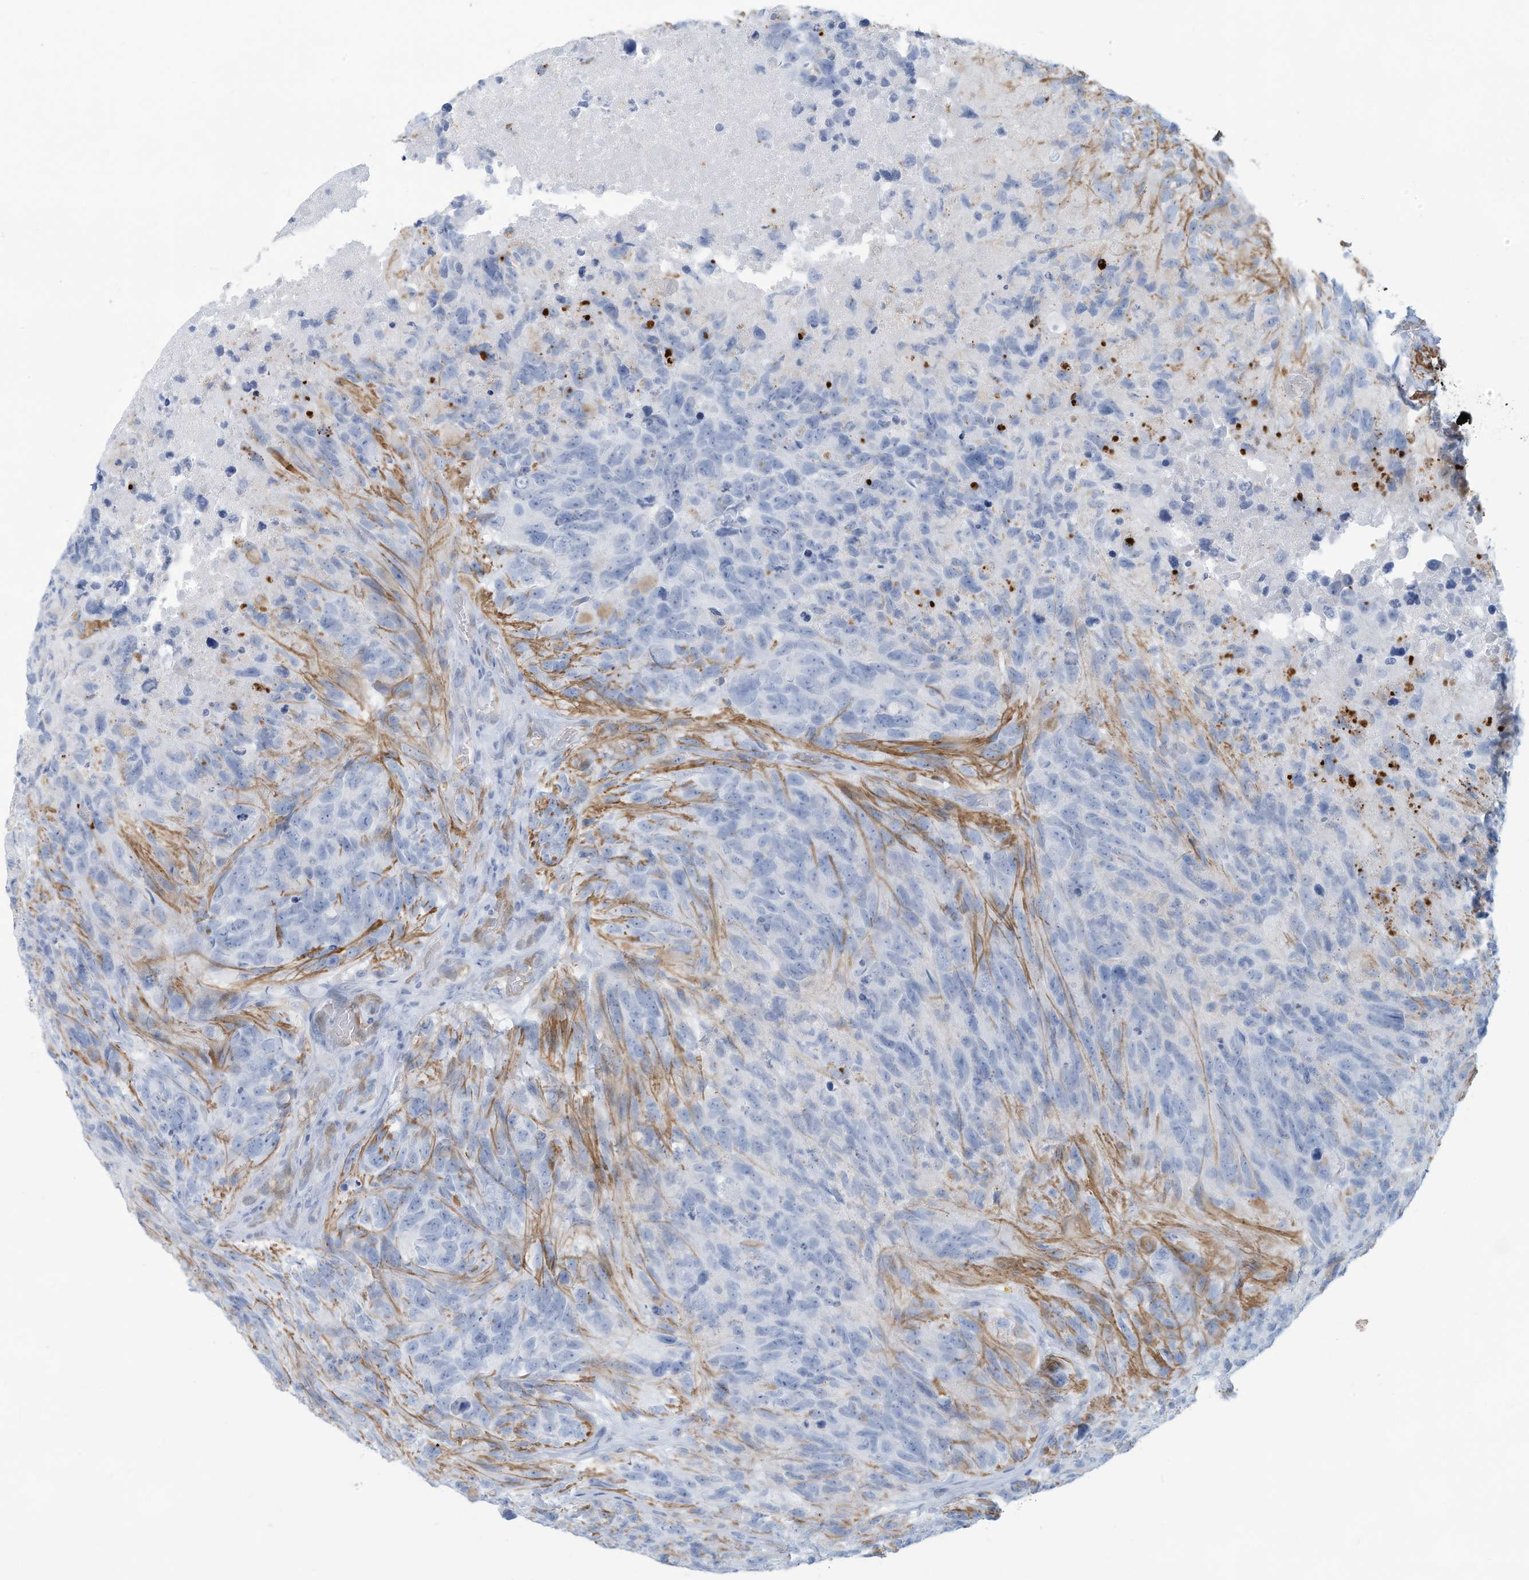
{"staining": {"intensity": "negative", "quantity": "none", "location": "none"}, "tissue": "glioma", "cell_type": "Tumor cells", "image_type": "cancer", "snomed": [{"axis": "morphology", "description": "Glioma, malignant, High grade"}, {"axis": "topography", "description": "Brain"}], "caption": "An image of human malignant high-grade glioma is negative for staining in tumor cells.", "gene": "ERI2", "patient": {"sex": "male", "age": 69}}